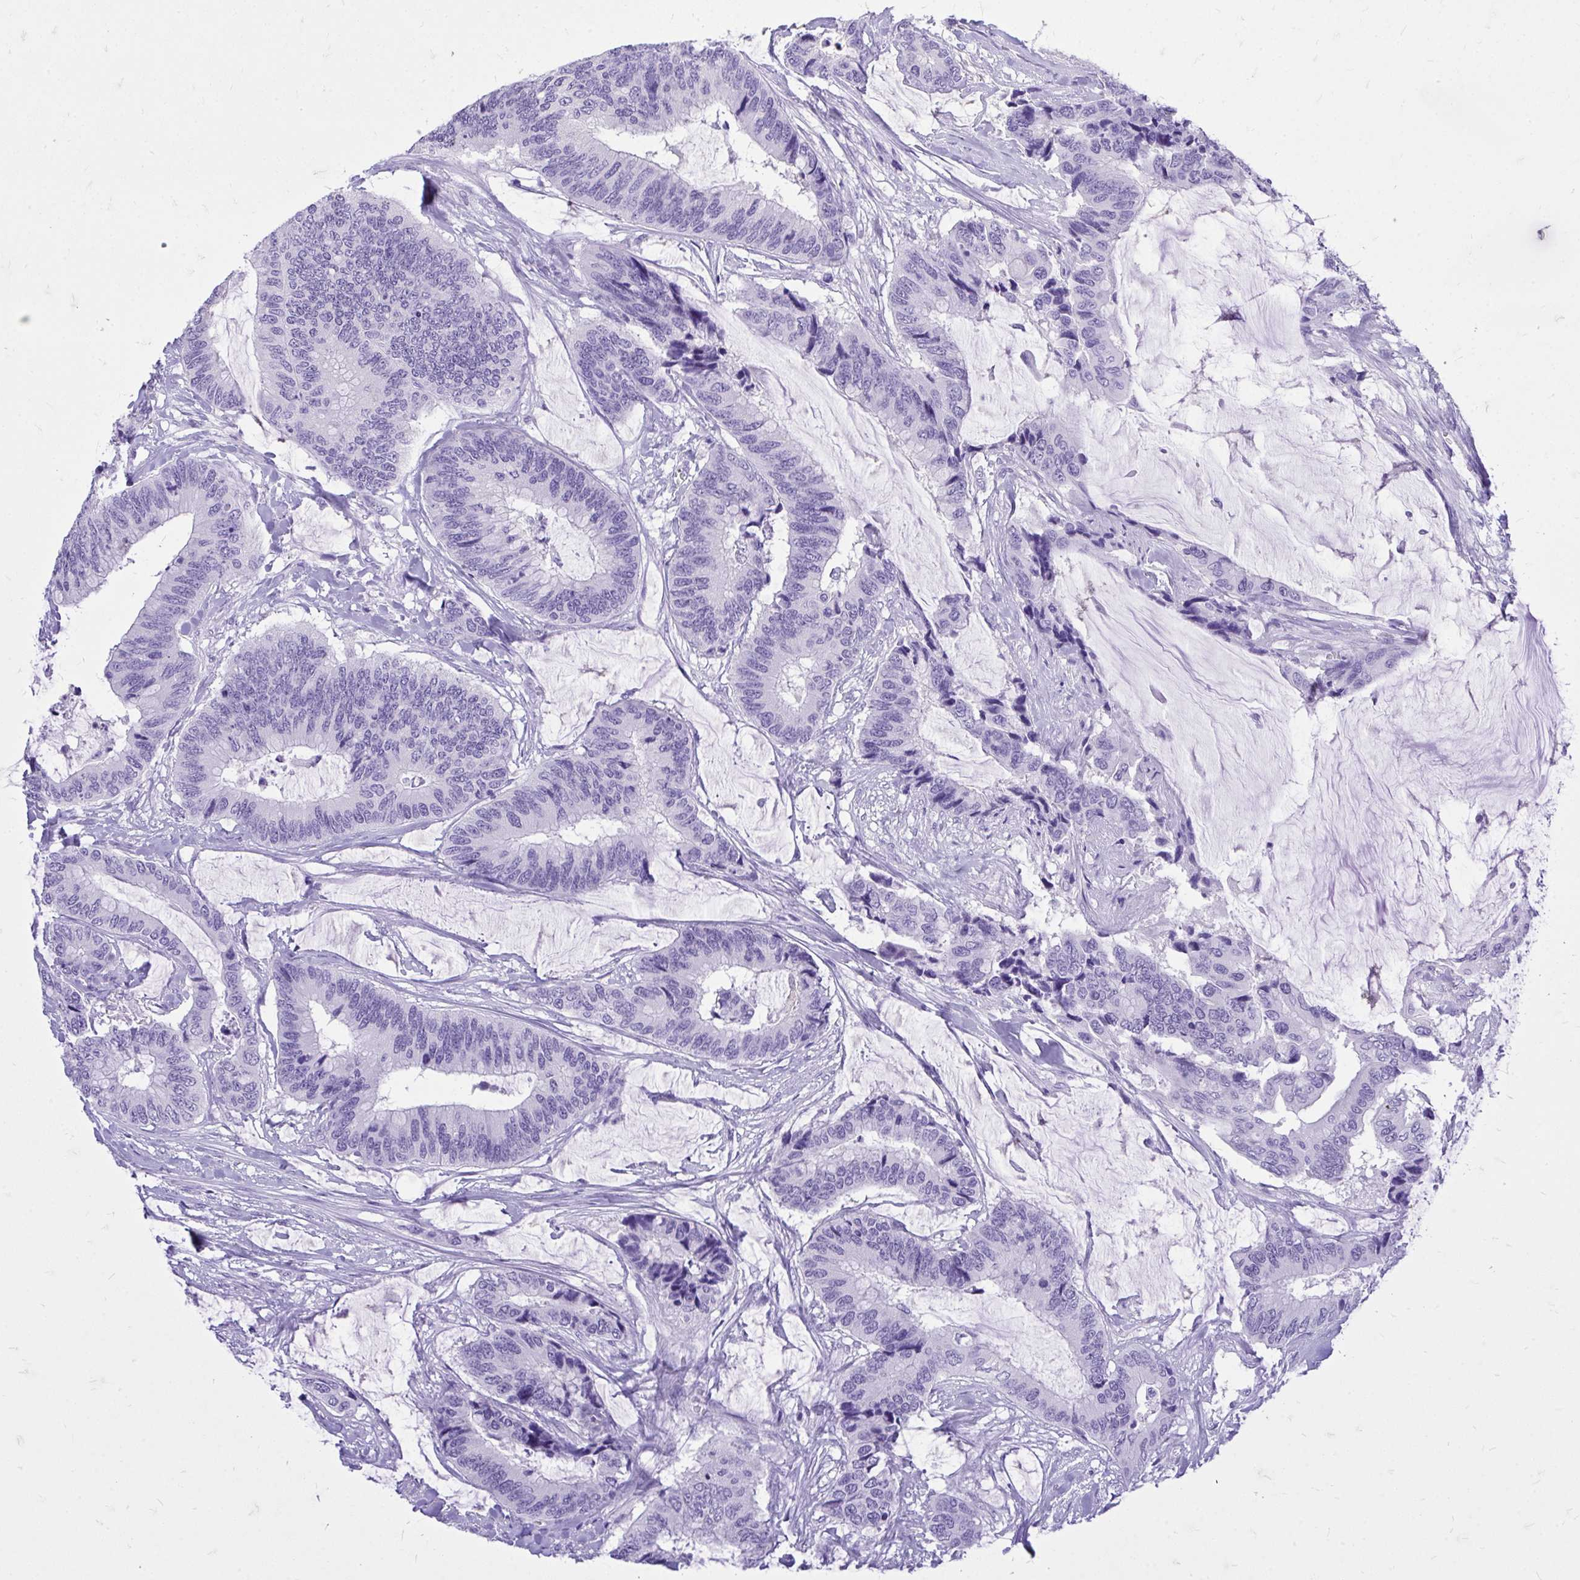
{"staining": {"intensity": "negative", "quantity": "none", "location": "none"}, "tissue": "colorectal cancer", "cell_type": "Tumor cells", "image_type": "cancer", "snomed": [{"axis": "morphology", "description": "Adenocarcinoma, NOS"}, {"axis": "topography", "description": "Rectum"}], "caption": "Colorectal cancer (adenocarcinoma) was stained to show a protein in brown. There is no significant expression in tumor cells.", "gene": "MON1A", "patient": {"sex": "female", "age": 59}}